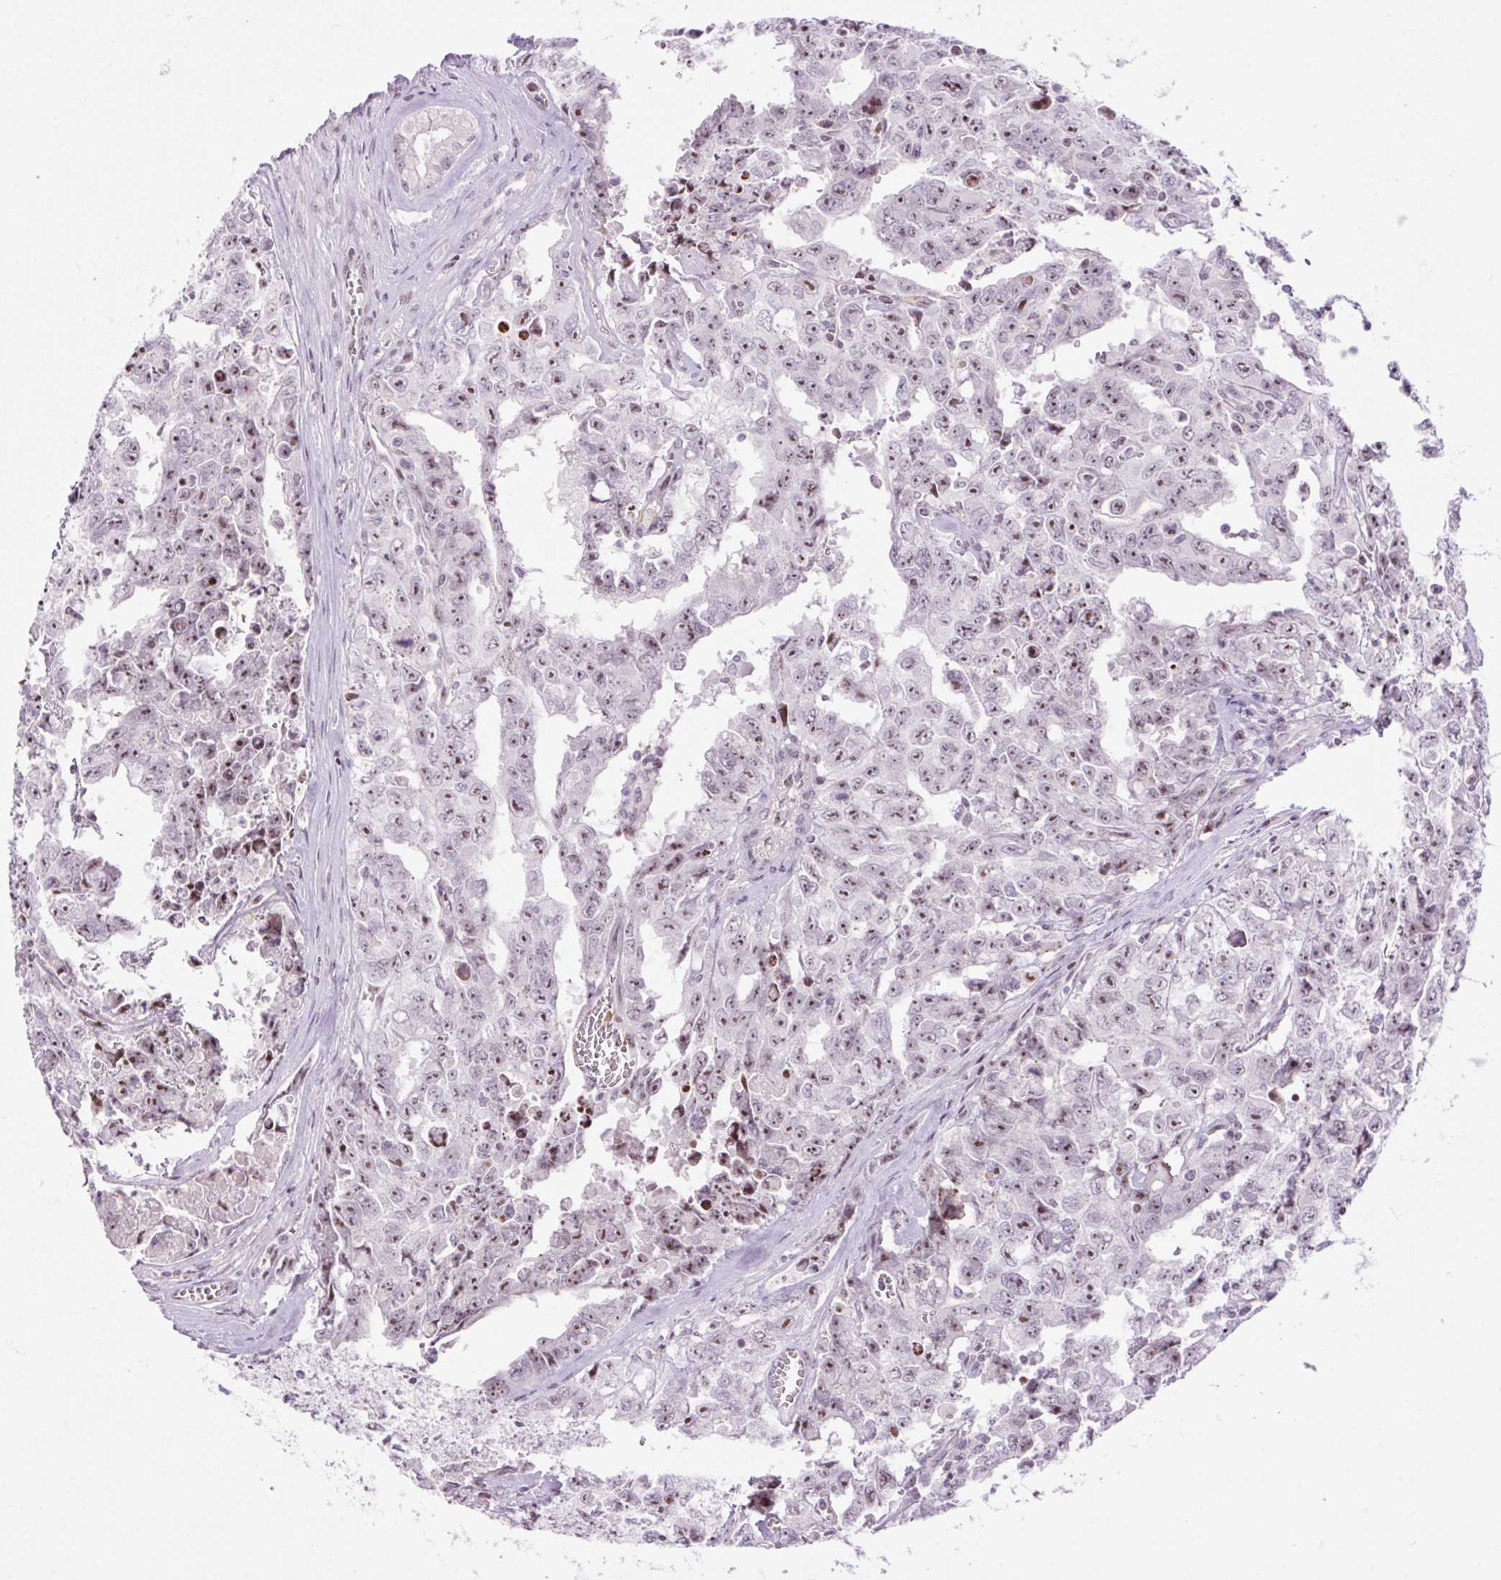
{"staining": {"intensity": "moderate", "quantity": "25%-75%", "location": "nuclear"}, "tissue": "testis cancer", "cell_type": "Tumor cells", "image_type": "cancer", "snomed": [{"axis": "morphology", "description": "Carcinoma, Embryonal, NOS"}, {"axis": "topography", "description": "Testis"}], "caption": "A brown stain labels moderate nuclear expression of a protein in embryonal carcinoma (testis) tumor cells.", "gene": "ZNF417", "patient": {"sex": "male", "age": 24}}